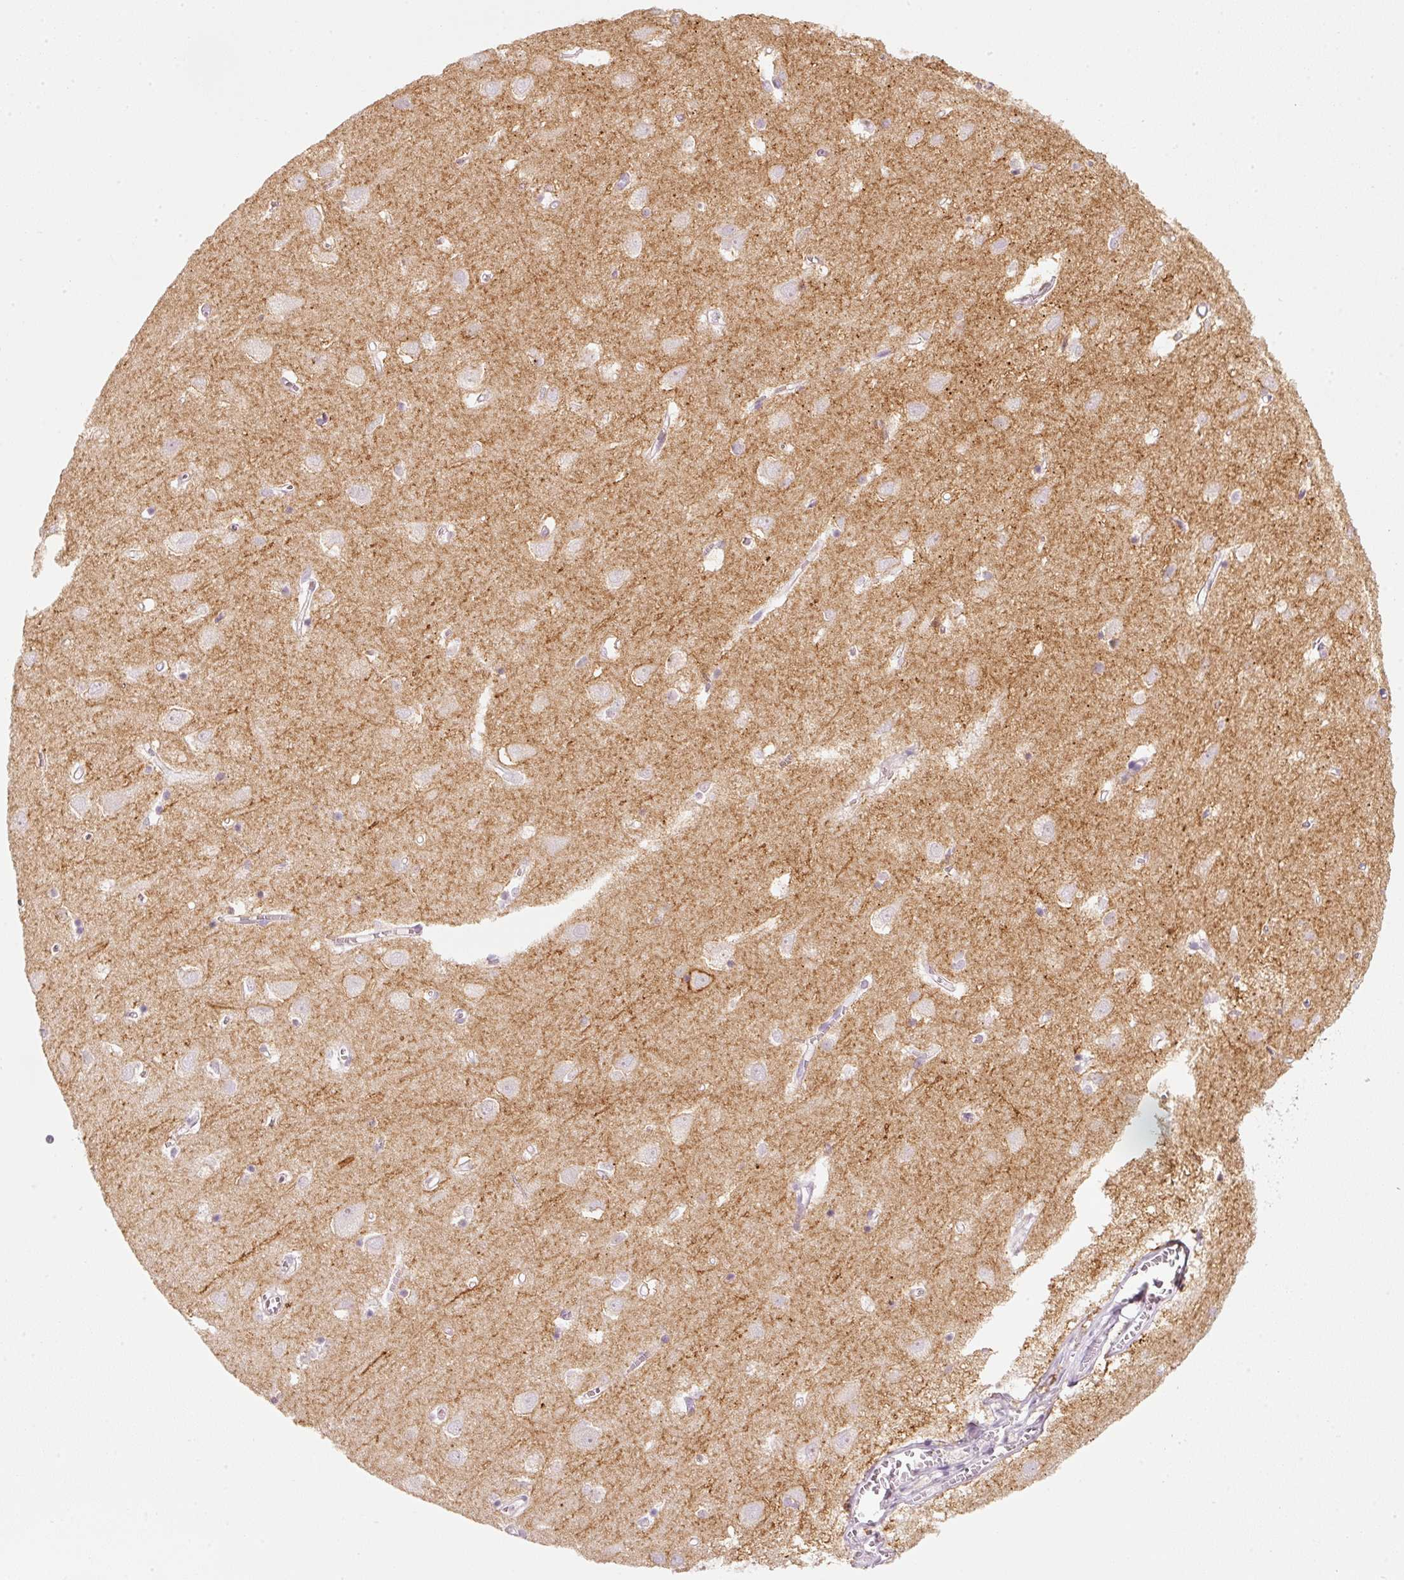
{"staining": {"intensity": "negative", "quantity": "none", "location": "none"}, "tissue": "cerebral cortex", "cell_type": "Endothelial cells", "image_type": "normal", "snomed": [{"axis": "morphology", "description": "Normal tissue, NOS"}, {"axis": "topography", "description": "Cerebral cortex"}], "caption": "Image shows no significant protein staining in endothelial cells of unremarkable cerebral cortex.", "gene": "STEAP1", "patient": {"sex": "male", "age": 70}}